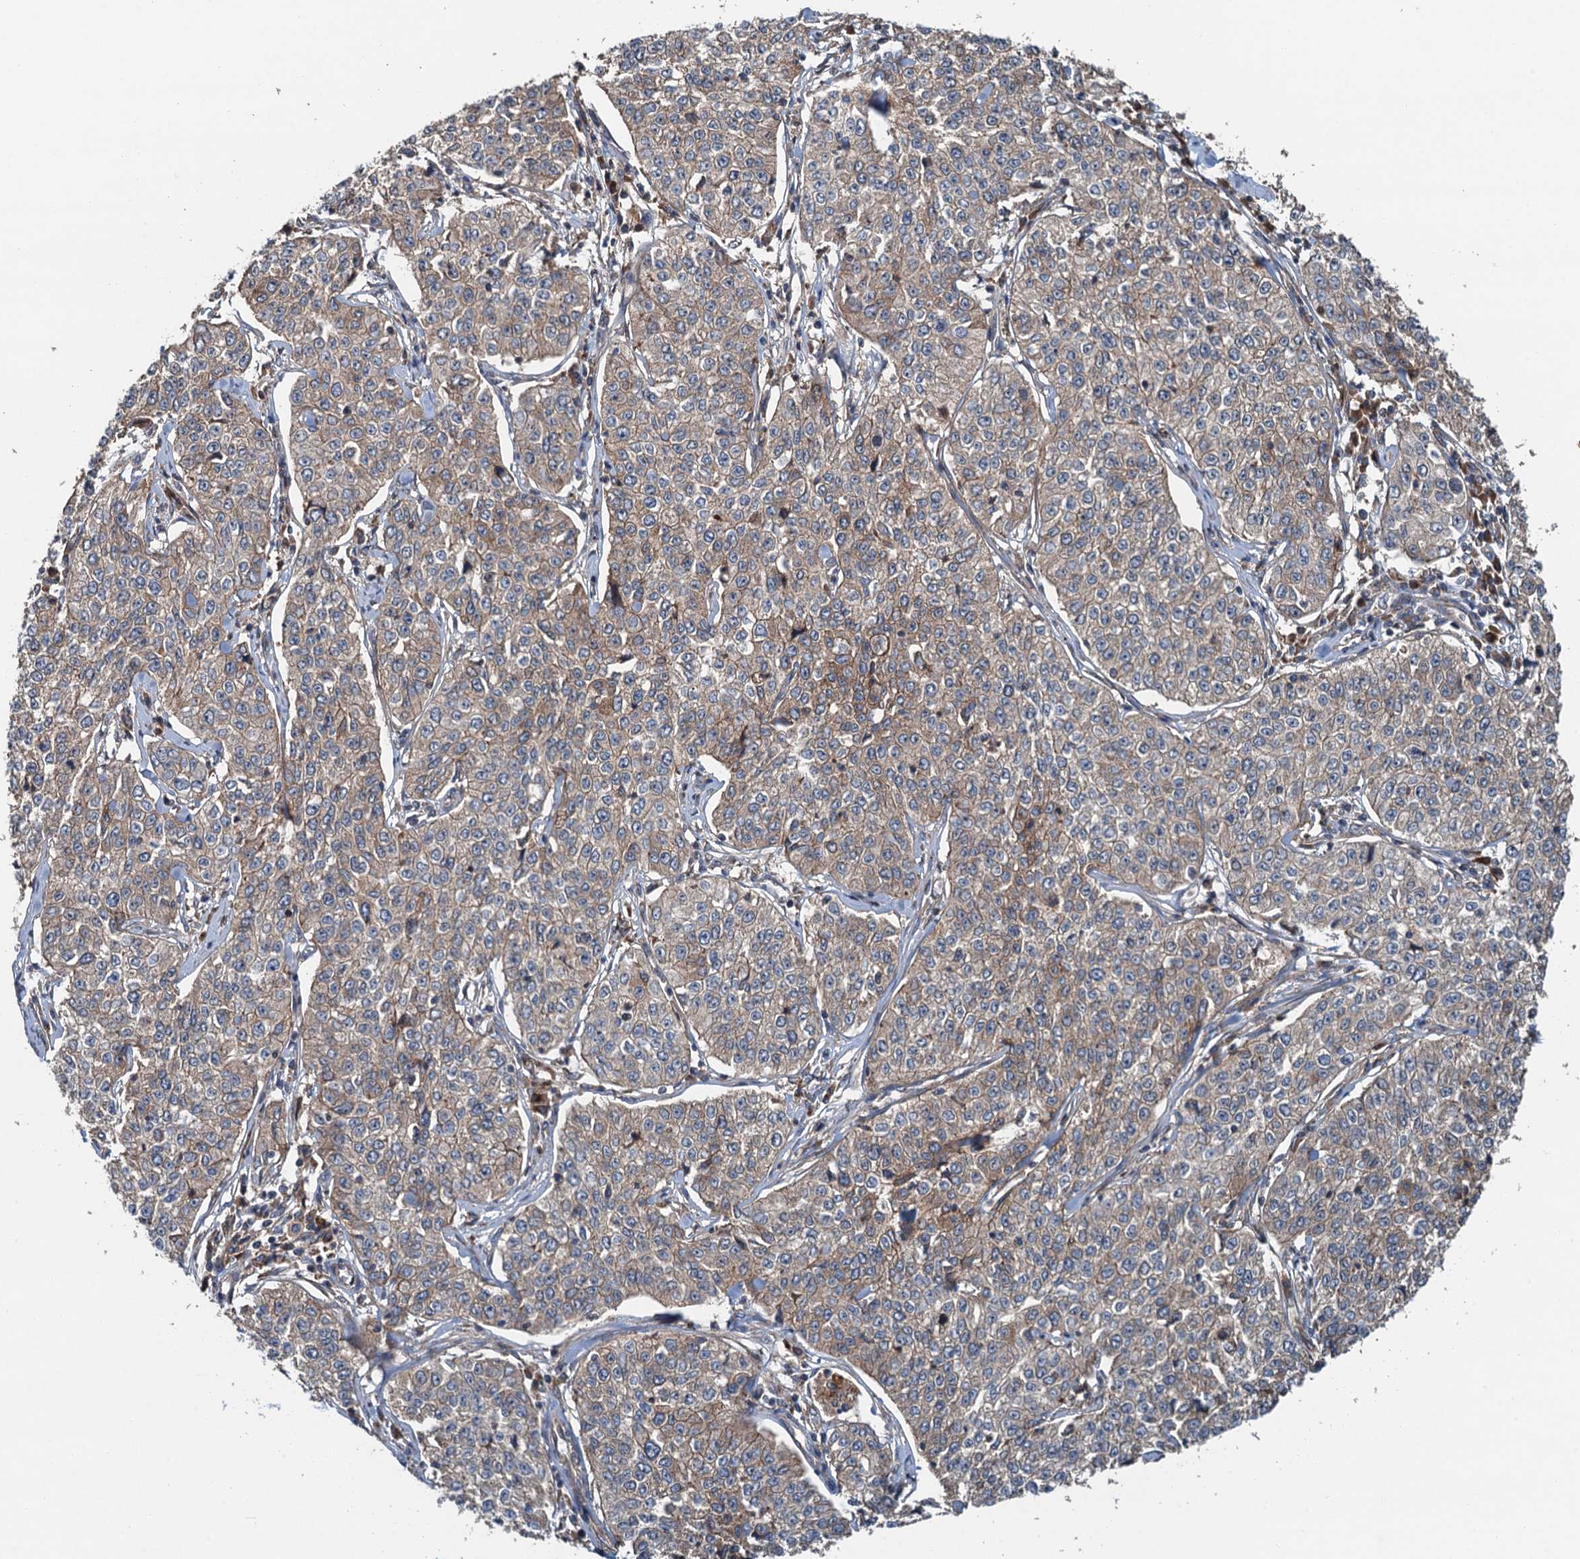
{"staining": {"intensity": "moderate", "quantity": ">75%", "location": "cytoplasmic/membranous"}, "tissue": "cervical cancer", "cell_type": "Tumor cells", "image_type": "cancer", "snomed": [{"axis": "morphology", "description": "Squamous cell carcinoma, NOS"}, {"axis": "topography", "description": "Cervix"}], "caption": "Moderate cytoplasmic/membranous protein expression is identified in approximately >75% of tumor cells in squamous cell carcinoma (cervical).", "gene": "COG3", "patient": {"sex": "female", "age": 35}}